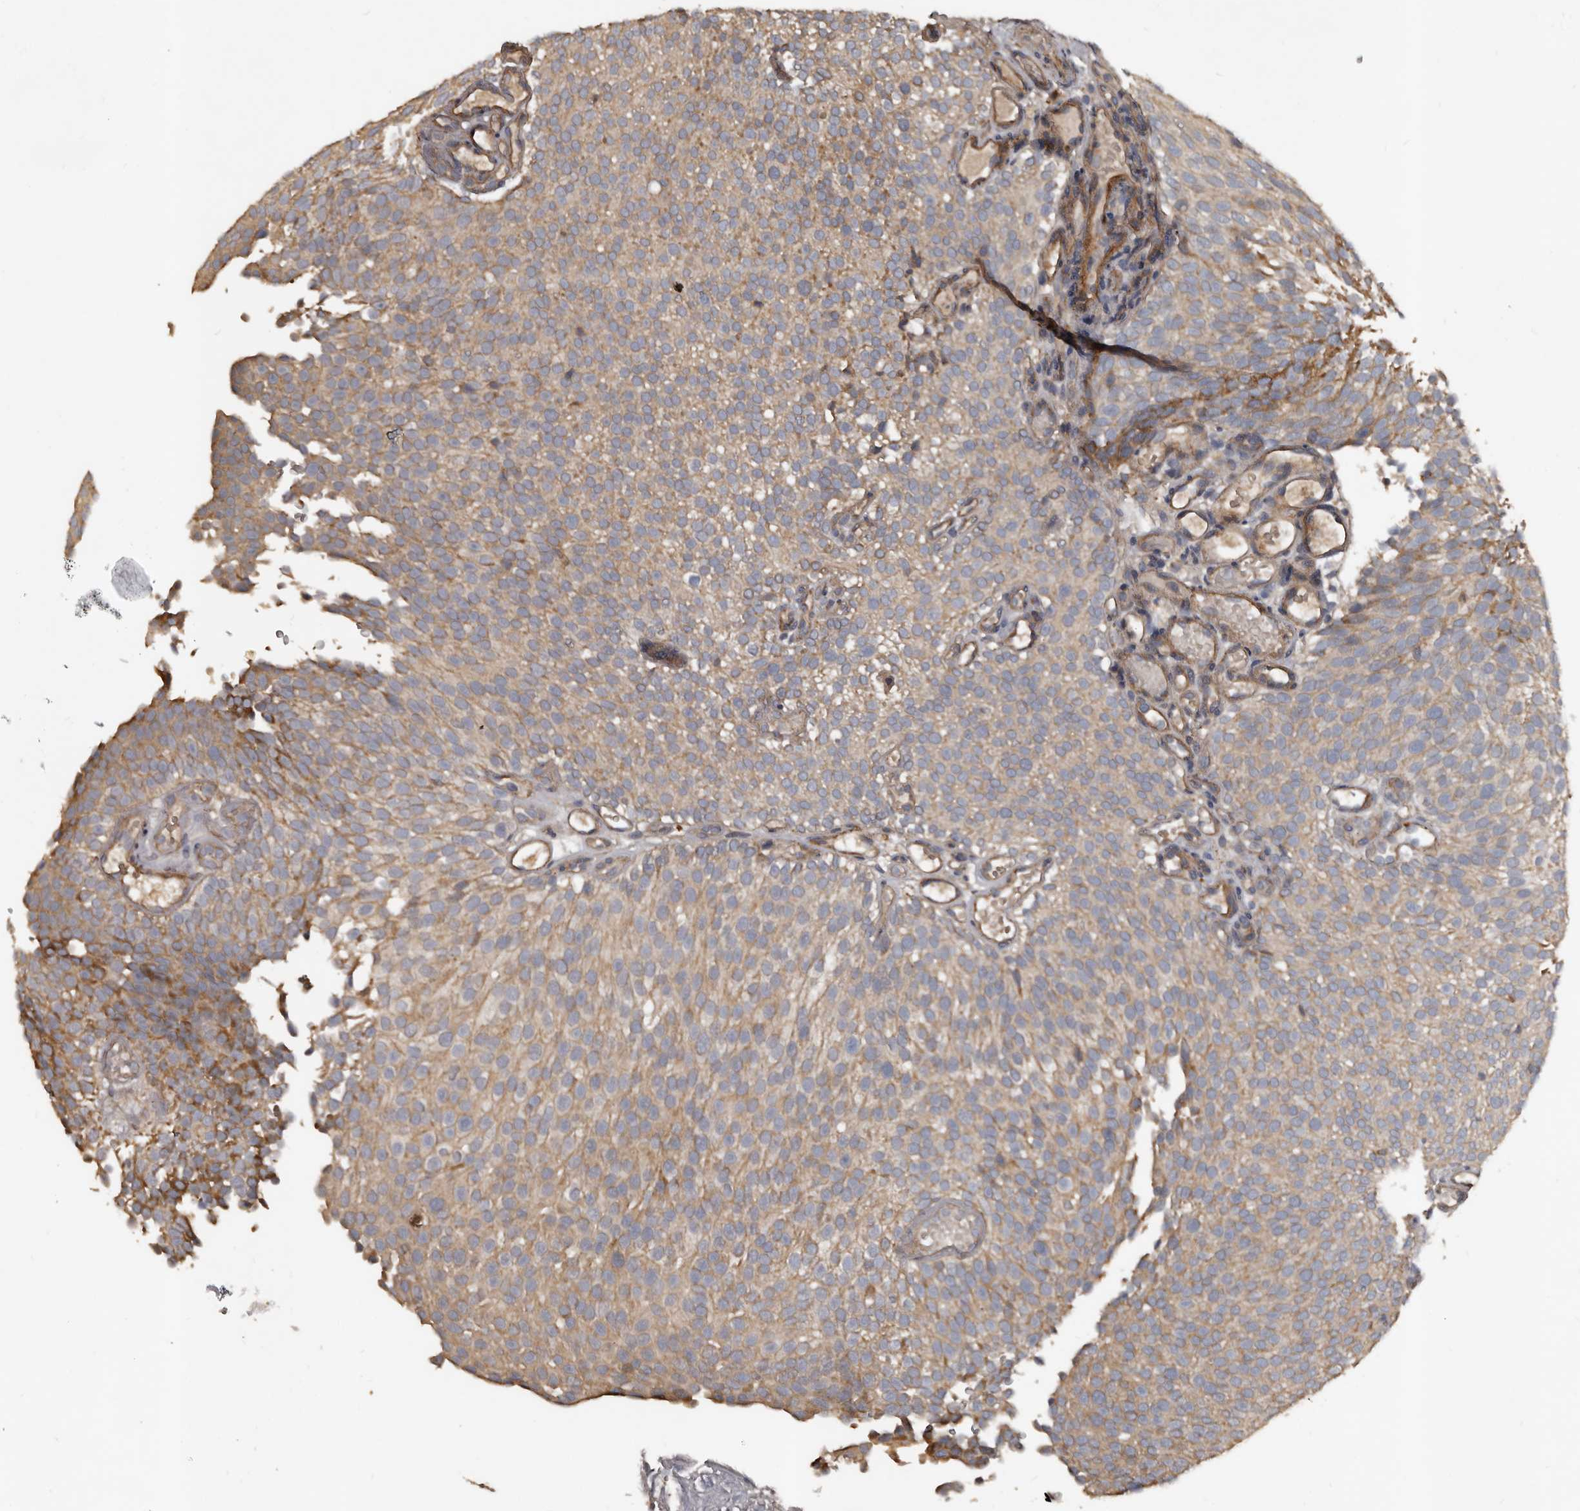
{"staining": {"intensity": "moderate", "quantity": ">75%", "location": "cytoplasmic/membranous"}, "tissue": "urothelial cancer", "cell_type": "Tumor cells", "image_type": "cancer", "snomed": [{"axis": "morphology", "description": "Urothelial carcinoma, Low grade"}, {"axis": "topography", "description": "Urinary bladder"}], "caption": "This photomicrograph exhibits immunohistochemistry staining of low-grade urothelial carcinoma, with medium moderate cytoplasmic/membranous expression in about >75% of tumor cells.", "gene": "GREB1", "patient": {"sex": "male", "age": 78}}